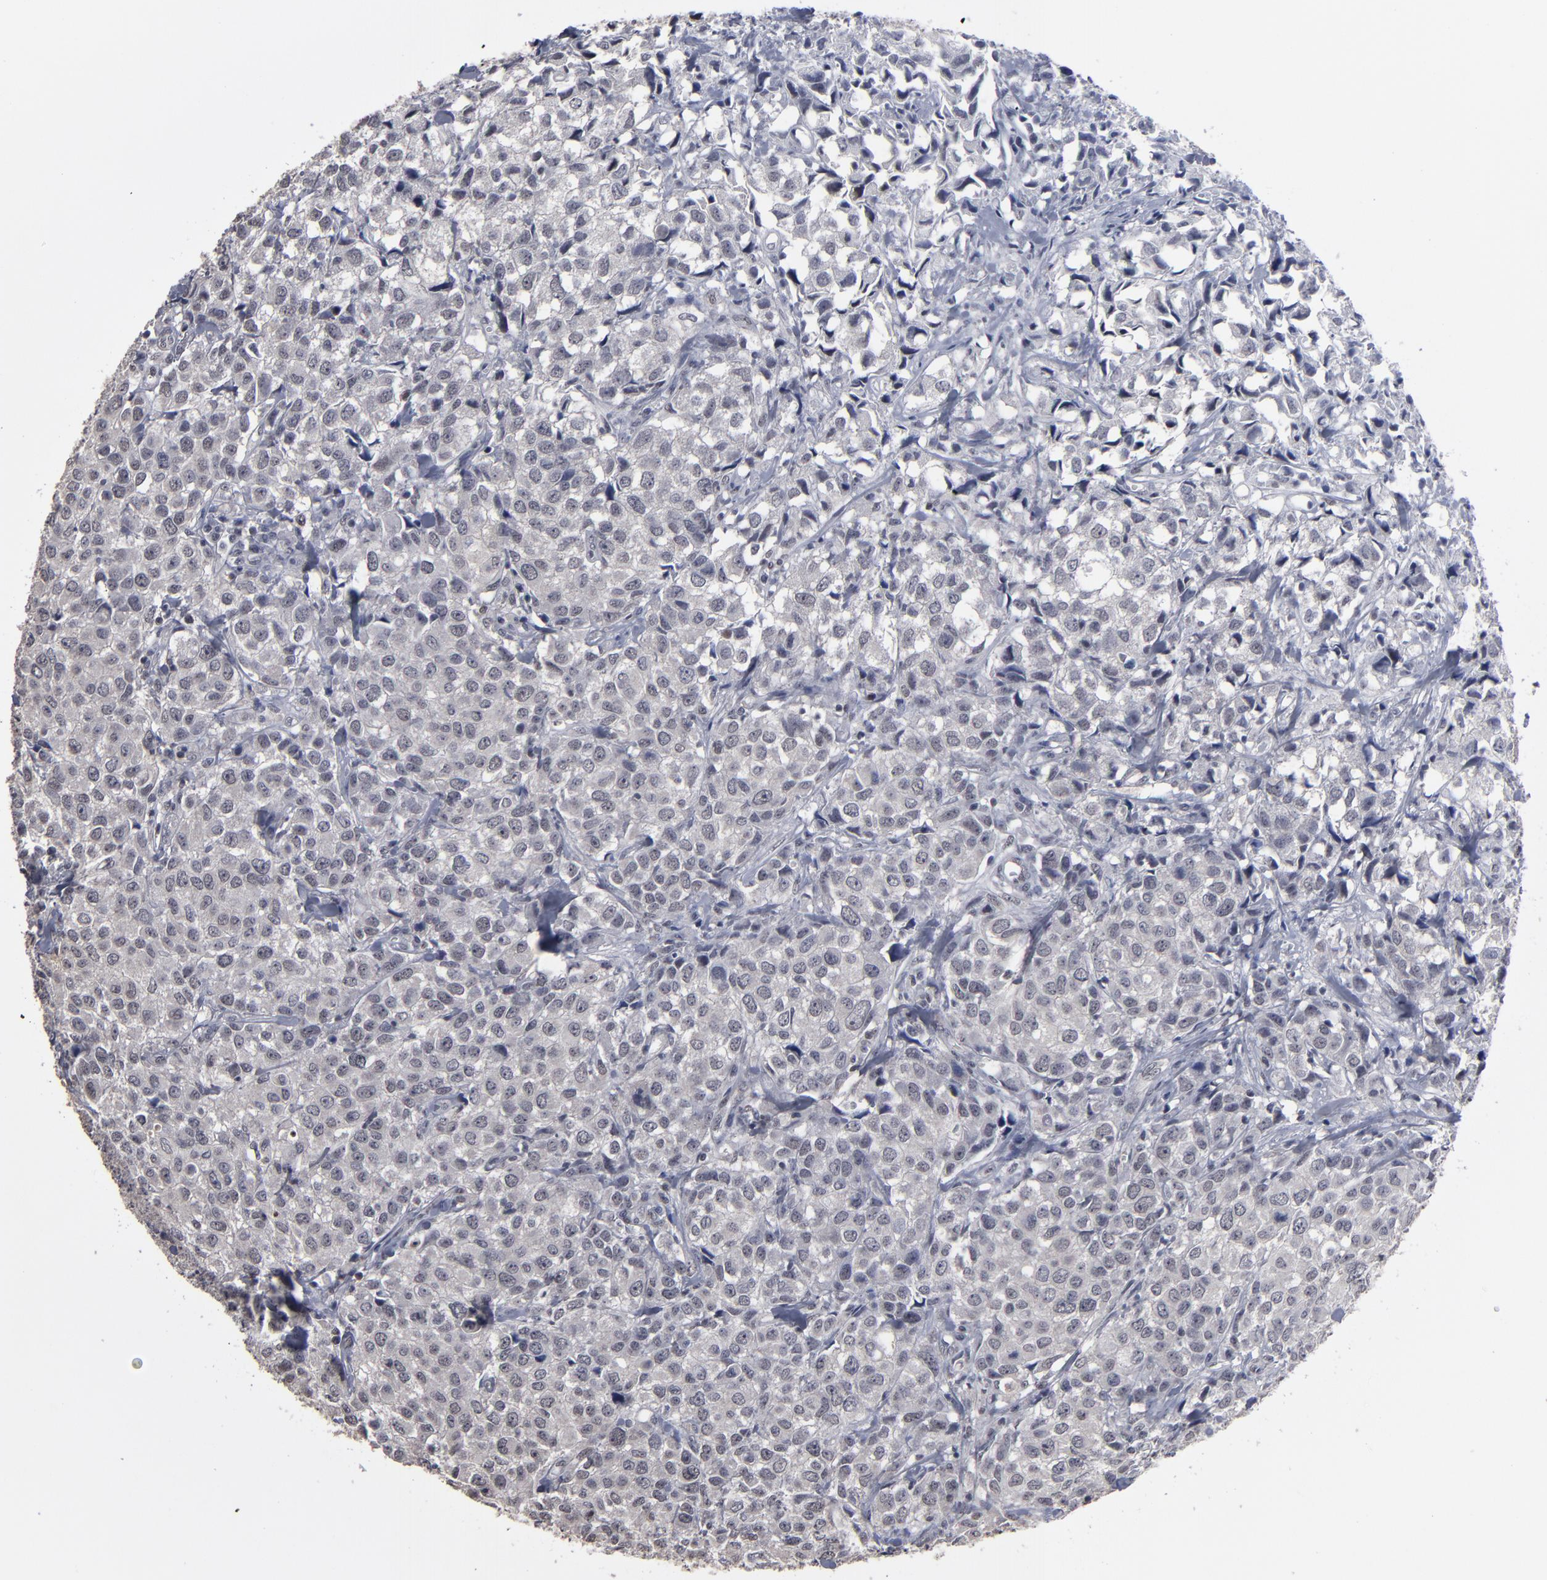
{"staining": {"intensity": "negative", "quantity": "none", "location": "none"}, "tissue": "urothelial cancer", "cell_type": "Tumor cells", "image_type": "cancer", "snomed": [{"axis": "morphology", "description": "Urothelial carcinoma, High grade"}, {"axis": "topography", "description": "Urinary bladder"}], "caption": "High power microscopy image of an immunohistochemistry histopathology image of high-grade urothelial carcinoma, revealing no significant staining in tumor cells. (Brightfield microscopy of DAB immunohistochemistry at high magnification).", "gene": "SSRP1", "patient": {"sex": "female", "age": 75}}